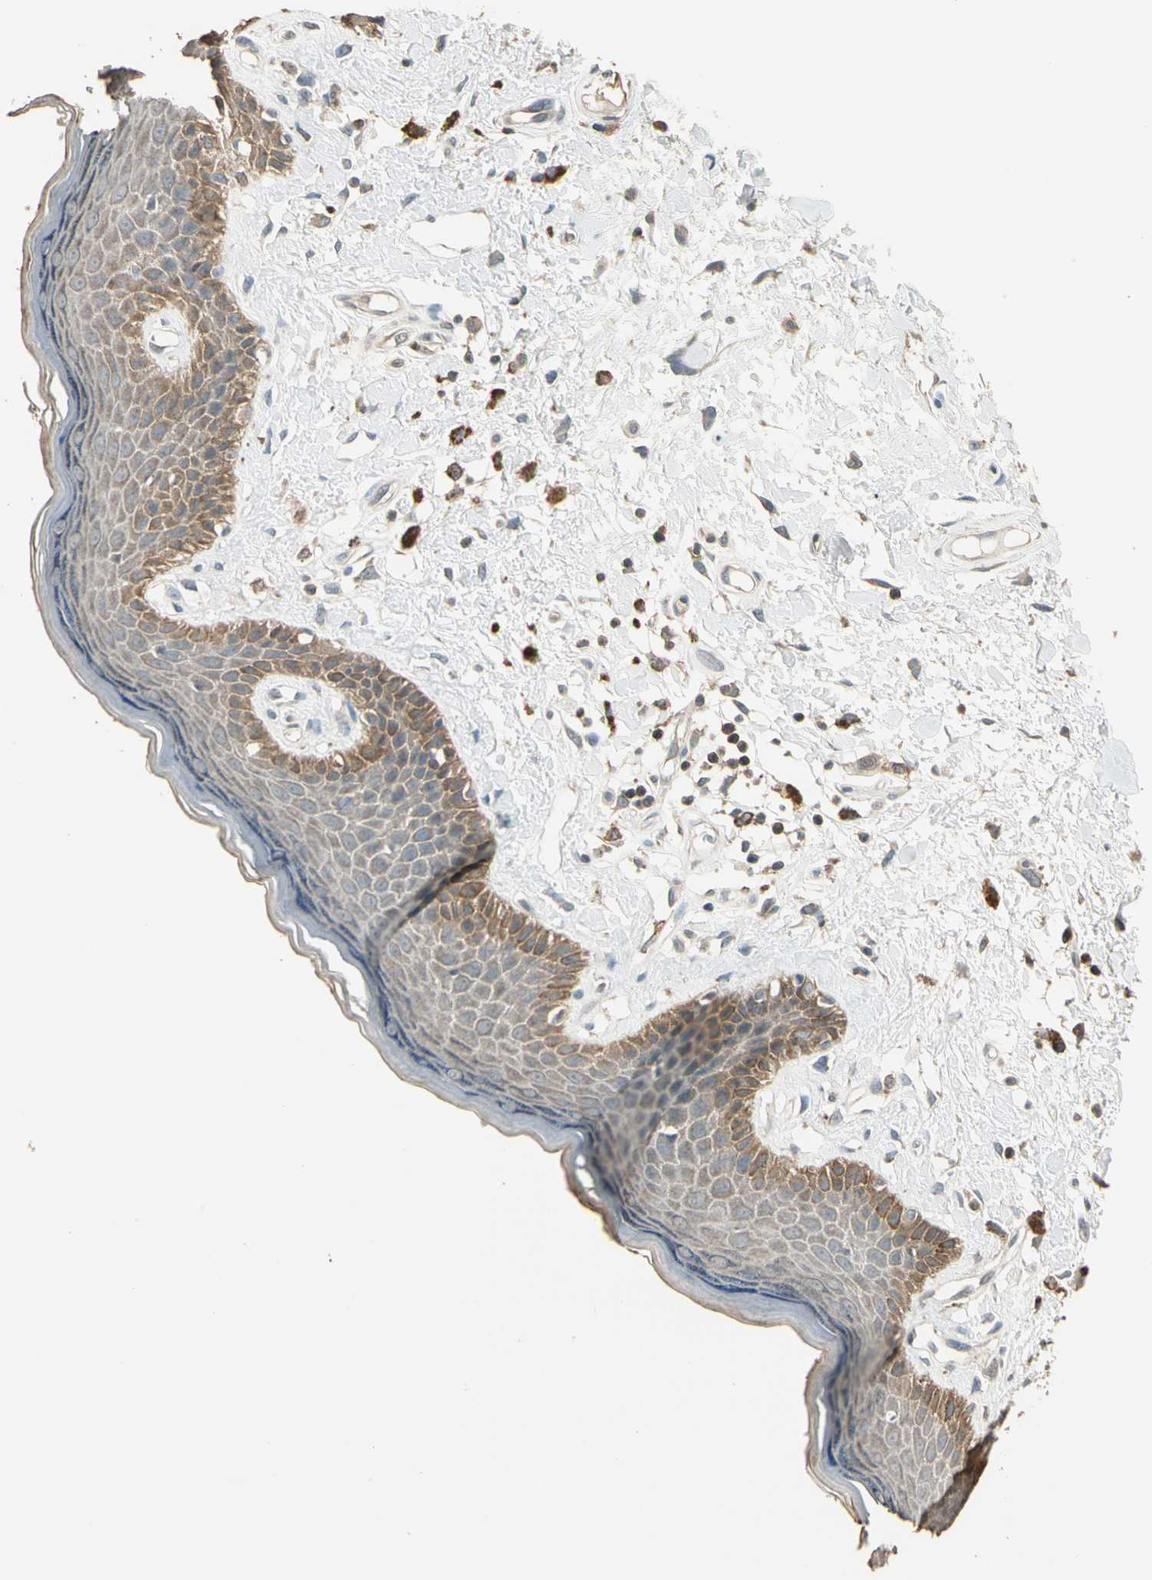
{"staining": {"intensity": "moderate", "quantity": ">75%", "location": "cytoplasmic/membranous"}, "tissue": "skin", "cell_type": "Epidermal cells", "image_type": "normal", "snomed": [{"axis": "morphology", "description": "Normal tissue, NOS"}, {"axis": "topography", "description": "Anal"}], "caption": "Approximately >75% of epidermal cells in normal skin reveal moderate cytoplasmic/membranous protein expression as visualized by brown immunohistochemical staining.", "gene": "MAP3K7", "patient": {"sex": "female", "age": 78}}